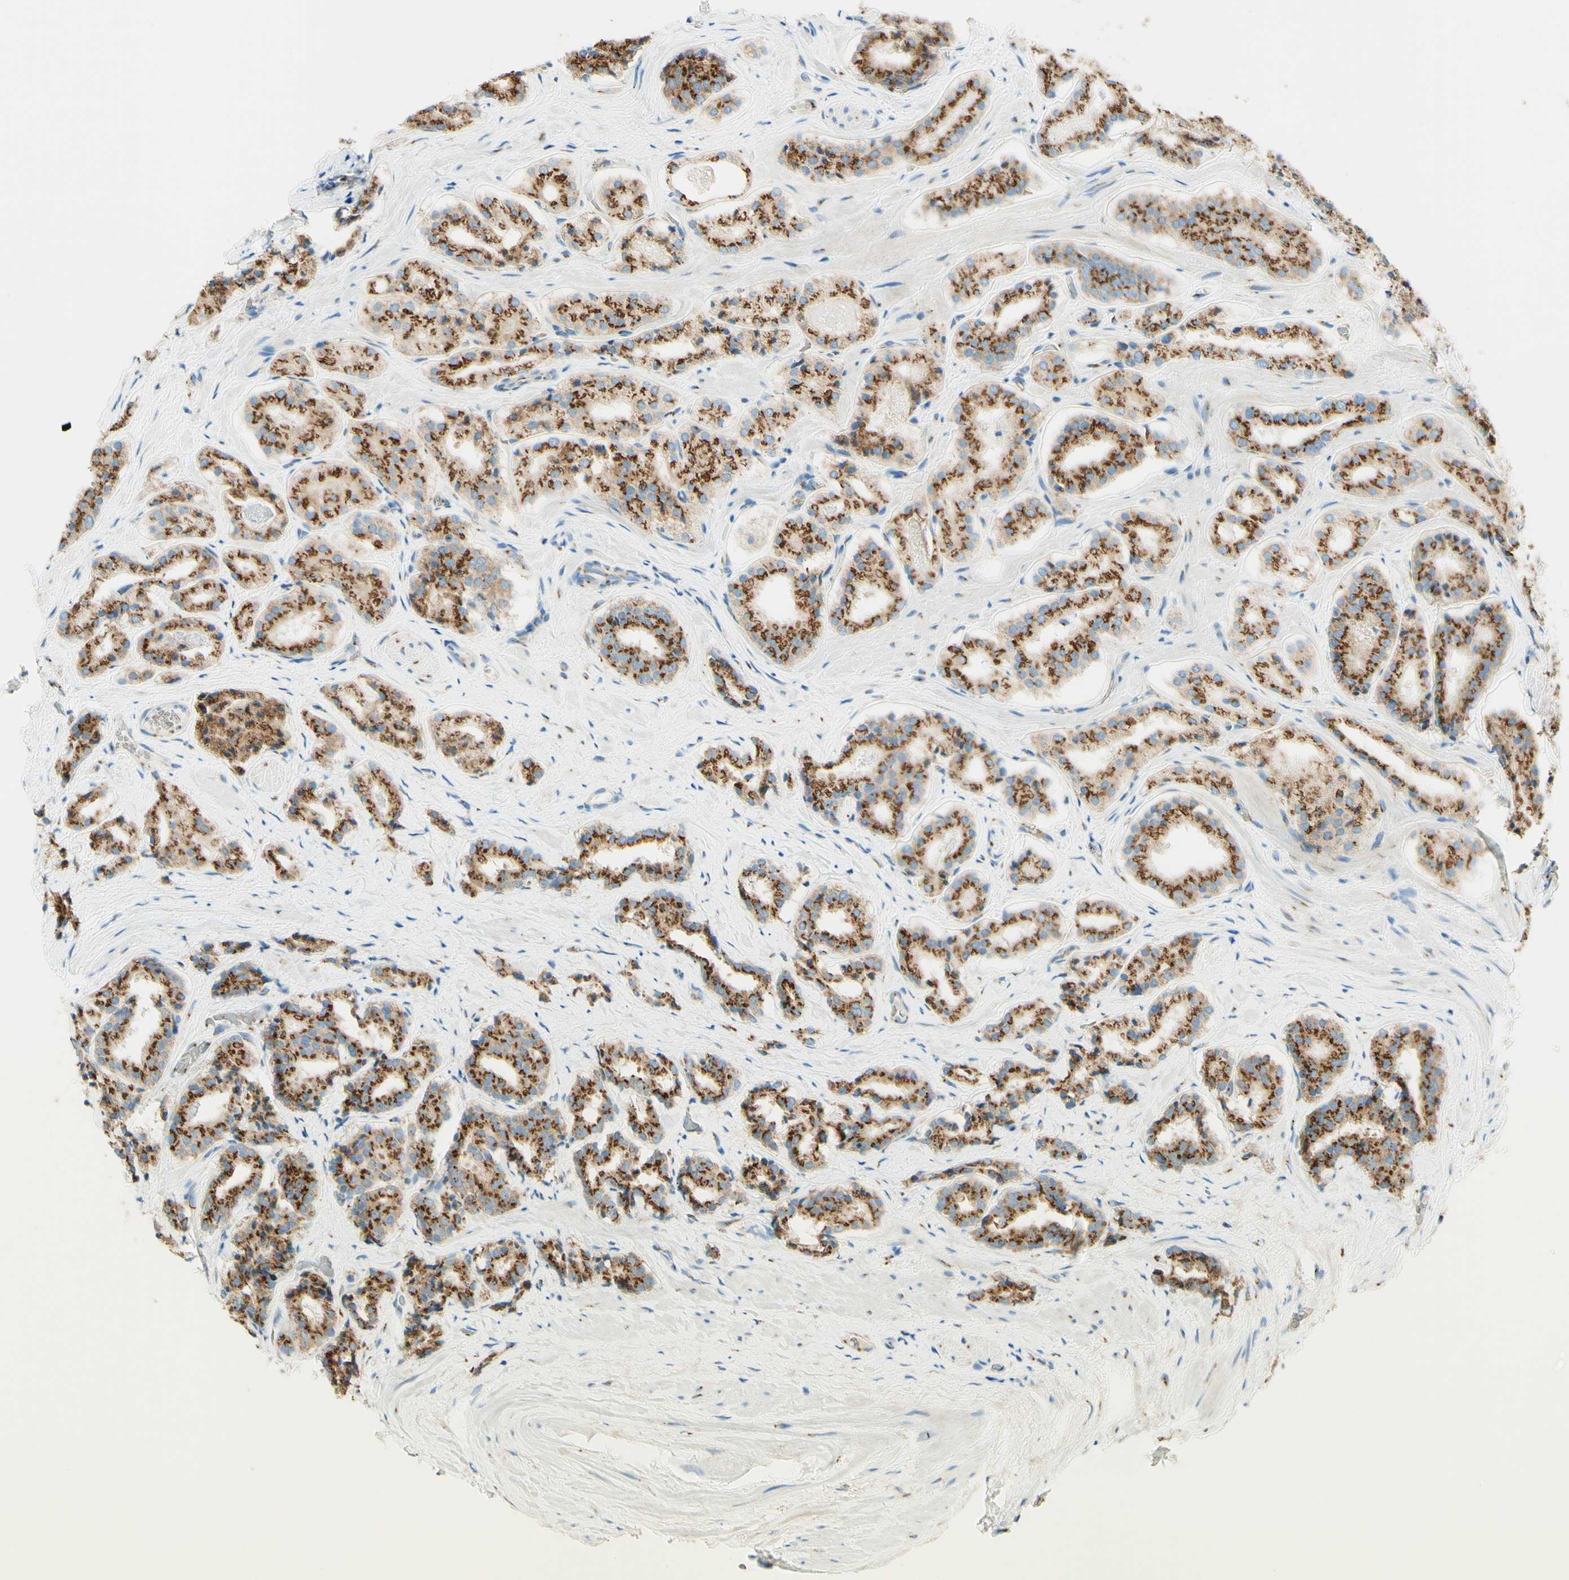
{"staining": {"intensity": "strong", "quantity": ">75%", "location": "cytoplasmic/membranous"}, "tissue": "prostate cancer", "cell_type": "Tumor cells", "image_type": "cancer", "snomed": [{"axis": "morphology", "description": "Adenocarcinoma, High grade"}, {"axis": "topography", "description": "Prostate"}], "caption": "The micrograph exhibits staining of prostate cancer, revealing strong cytoplasmic/membranous protein staining (brown color) within tumor cells. Using DAB (brown) and hematoxylin (blue) stains, captured at high magnification using brightfield microscopy.", "gene": "GOLGB1", "patient": {"sex": "male", "age": 60}}